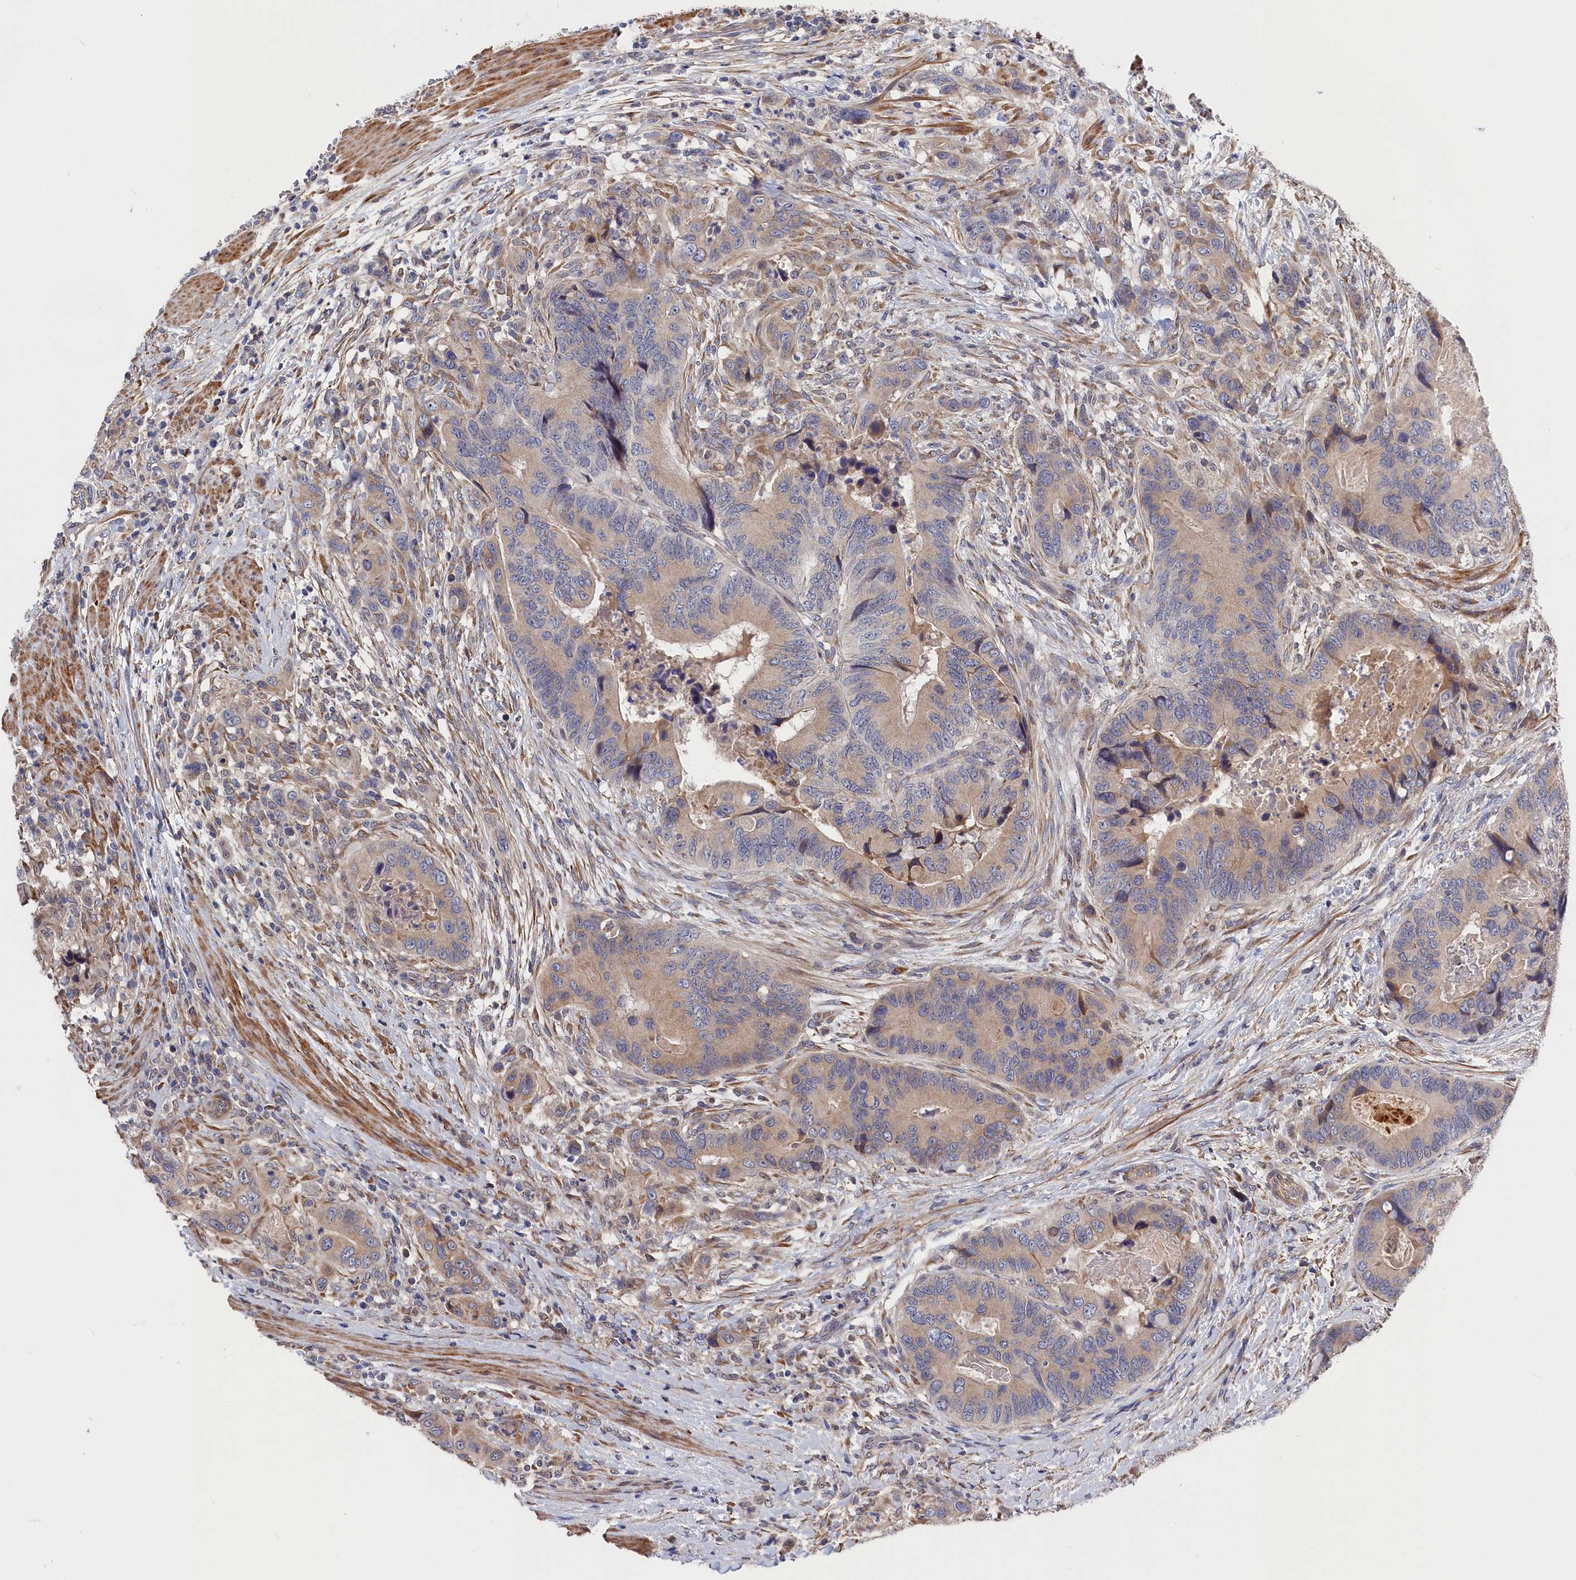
{"staining": {"intensity": "weak", "quantity": "25%-75%", "location": "cytoplasmic/membranous"}, "tissue": "colorectal cancer", "cell_type": "Tumor cells", "image_type": "cancer", "snomed": [{"axis": "morphology", "description": "Adenocarcinoma, NOS"}, {"axis": "topography", "description": "Colon"}], "caption": "Colorectal cancer (adenocarcinoma) tissue demonstrates weak cytoplasmic/membranous positivity in about 25%-75% of tumor cells", "gene": "CYB5D2", "patient": {"sex": "male", "age": 84}}